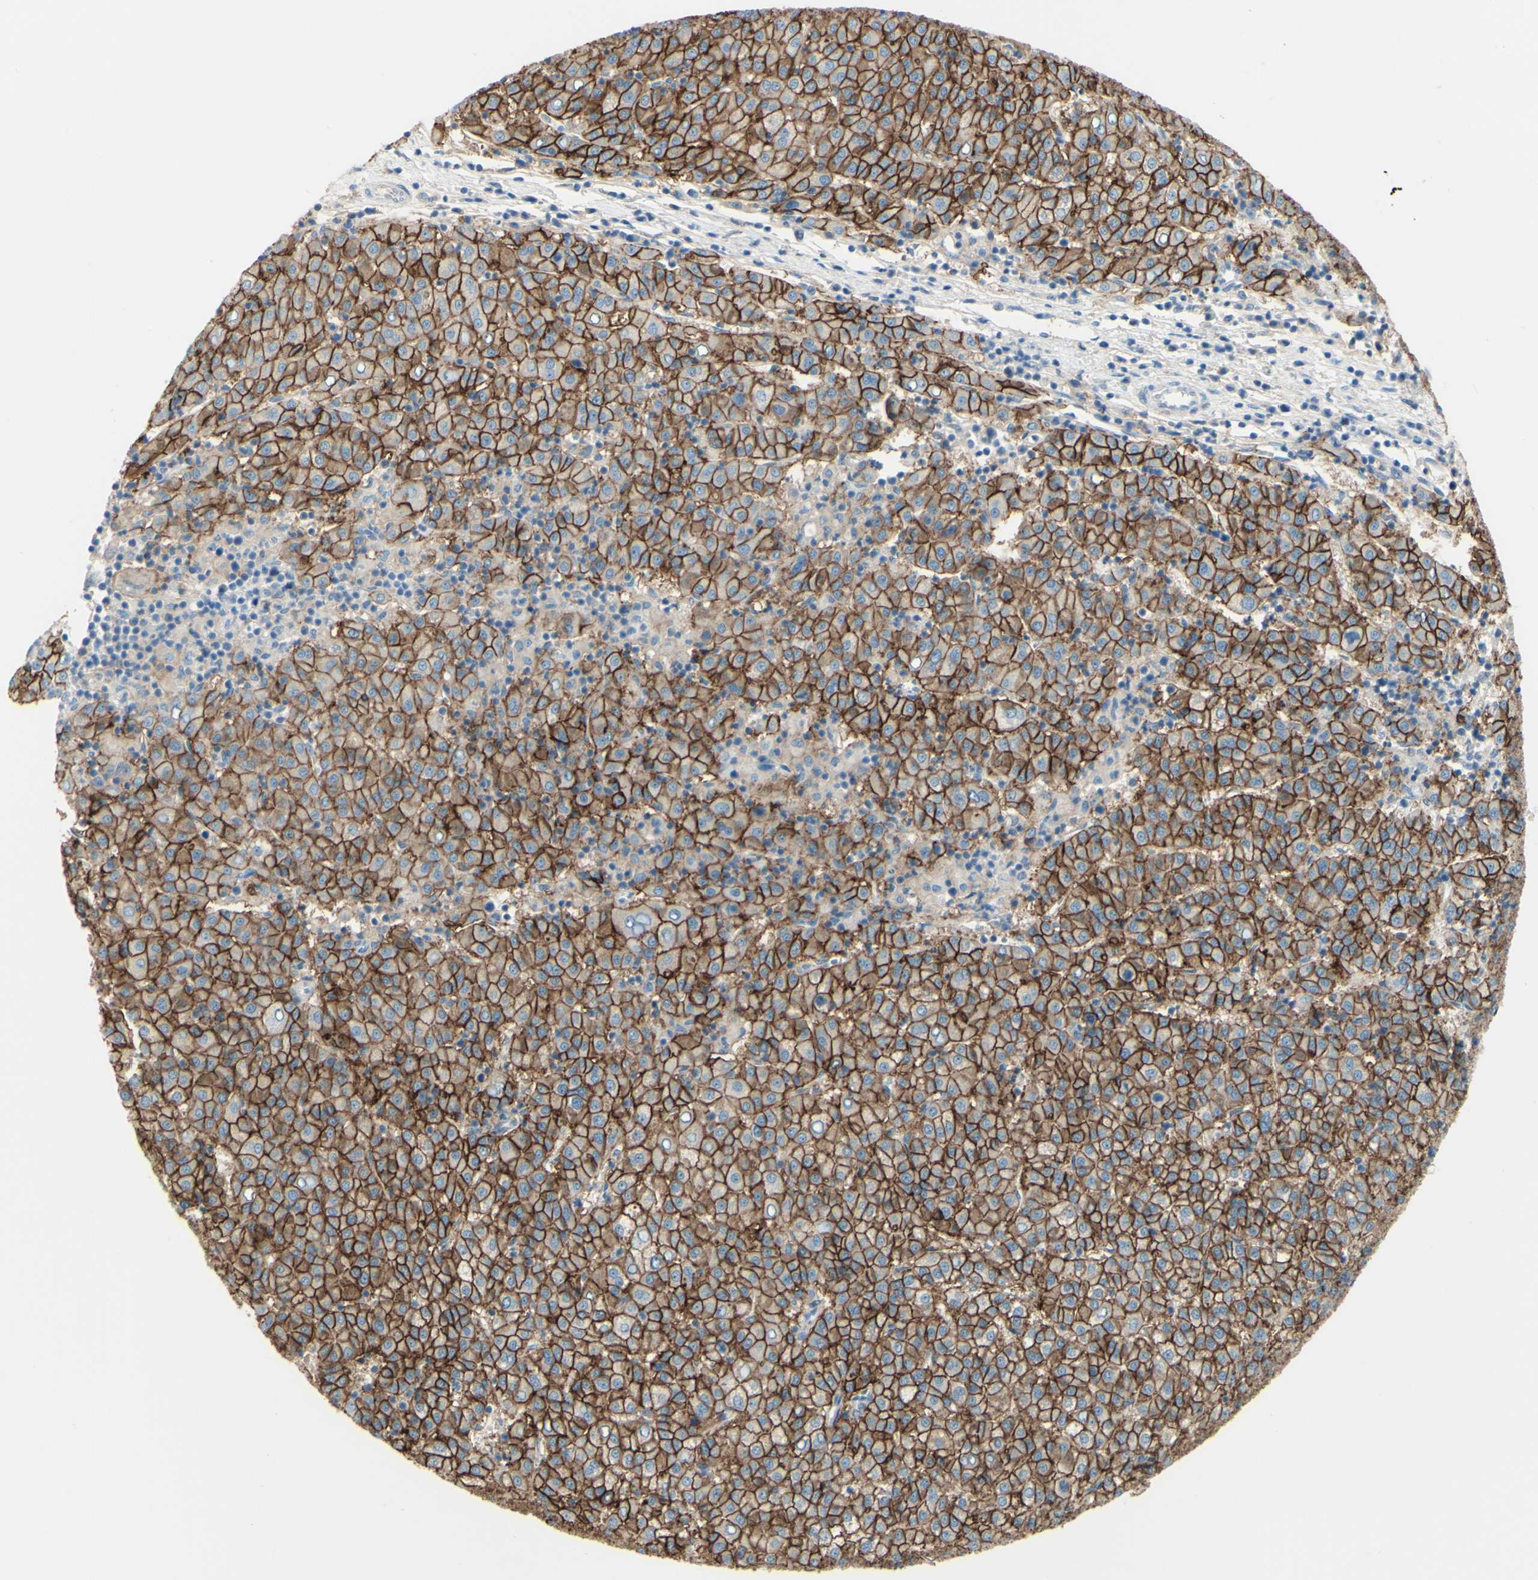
{"staining": {"intensity": "strong", "quantity": ">75%", "location": "cytoplasmic/membranous"}, "tissue": "liver cancer", "cell_type": "Tumor cells", "image_type": "cancer", "snomed": [{"axis": "morphology", "description": "Carcinoma, Hepatocellular, NOS"}, {"axis": "topography", "description": "Liver"}], "caption": "Liver cancer tissue shows strong cytoplasmic/membranous expression in approximately >75% of tumor cells, visualized by immunohistochemistry.", "gene": "ALCAM", "patient": {"sex": "female", "age": 58}}